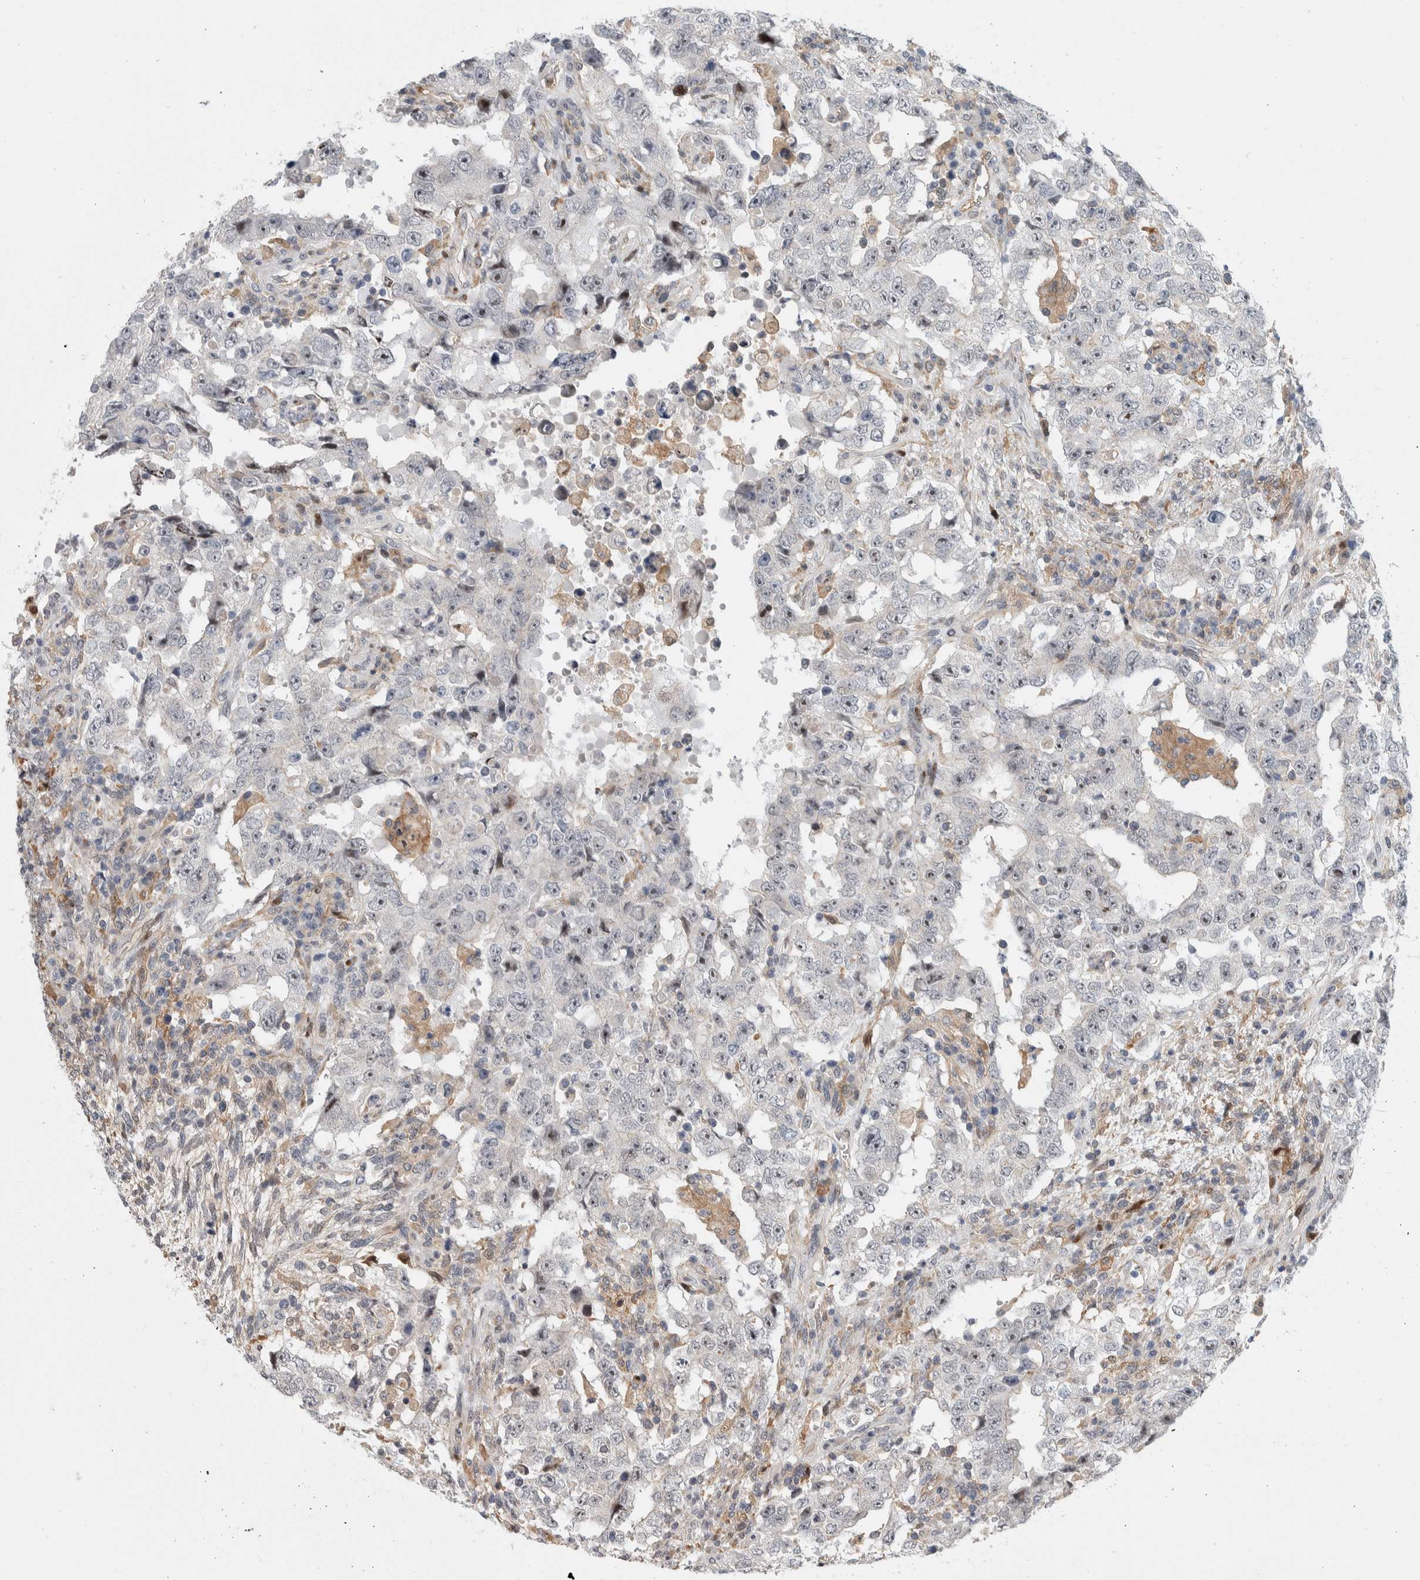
{"staining": {"intensity": "weak", "quantity": "<25%", "location": "nuclear"}, "tissue": "testis cancer", "cell_type": "Tumor cells", "image_type": "cancer", "snomed": [{"axis": "morphology", "description": "Carcinoma, Embryonal, NOS"}, {"axis": "topography", "description": "Testis"}], "caption": "Tumor cells are negative for brown protein staining in testis cancer (embryonal carcinoma).", "gene": "MSL1", "patient": {"sex": "male", "age": 26}}